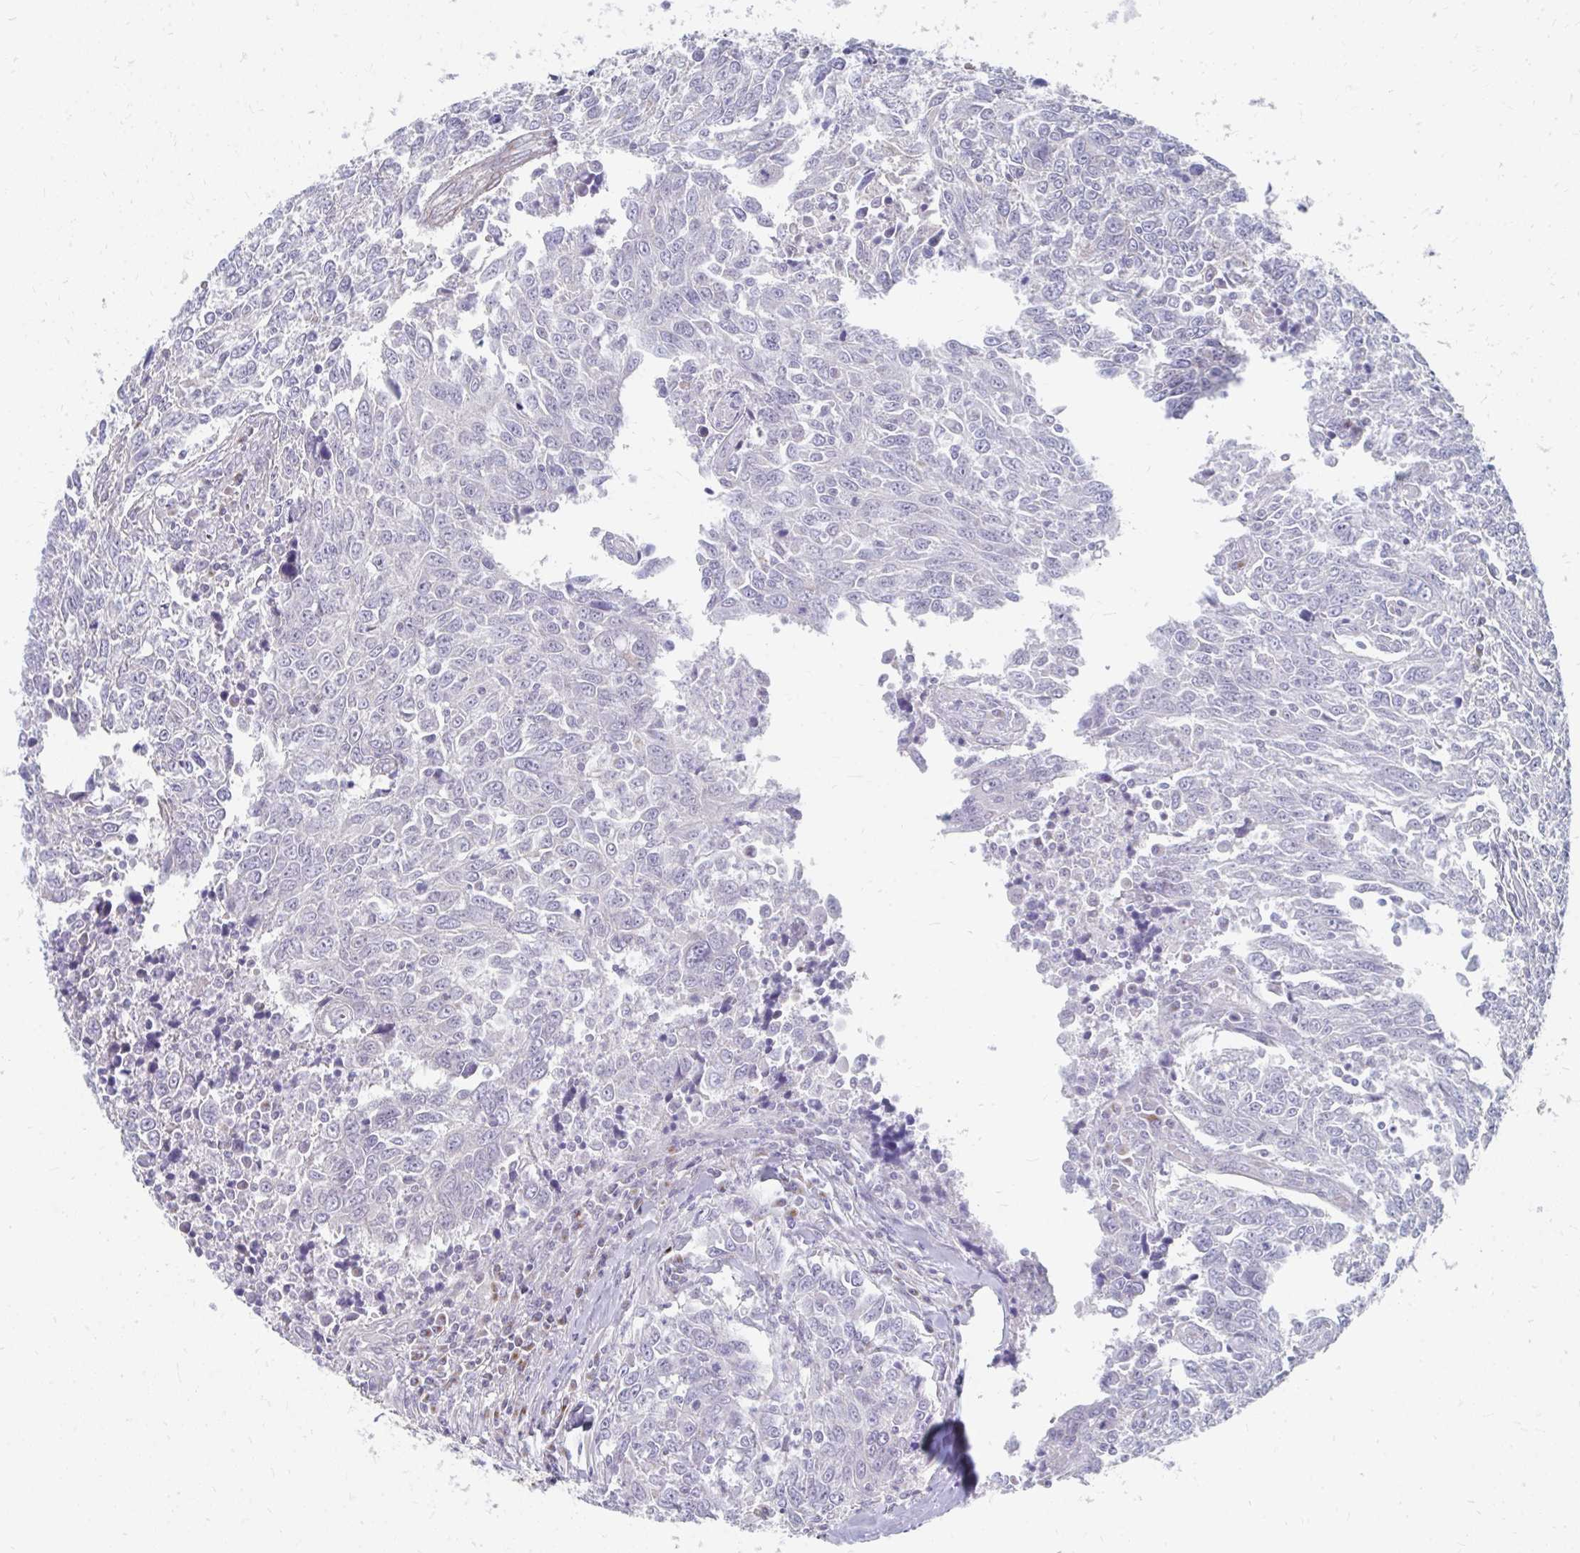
{"staining": {"intensity": "negative", "quantity": "none", "location": "none"}, "tissue": "breast cancer", "cell_type": "Tumor cells", "image_type": "cancer", "snomed": [{"axis": "morphology", "description": "Duct carcinoma"}, {"axis": "topography", "description": "Breast"}], "caption": "This is a image of IHC staining of breast intraductal carcinoma, which shows no positivity in tumor cells. The staining was performed using DAB to visualize the protein expression in brown, while the nuclei were stained in blue with hematoxylin (Magnification: 20x).", "gene": "PABIR3", "patient": {"sex": "female", "age": 50}}